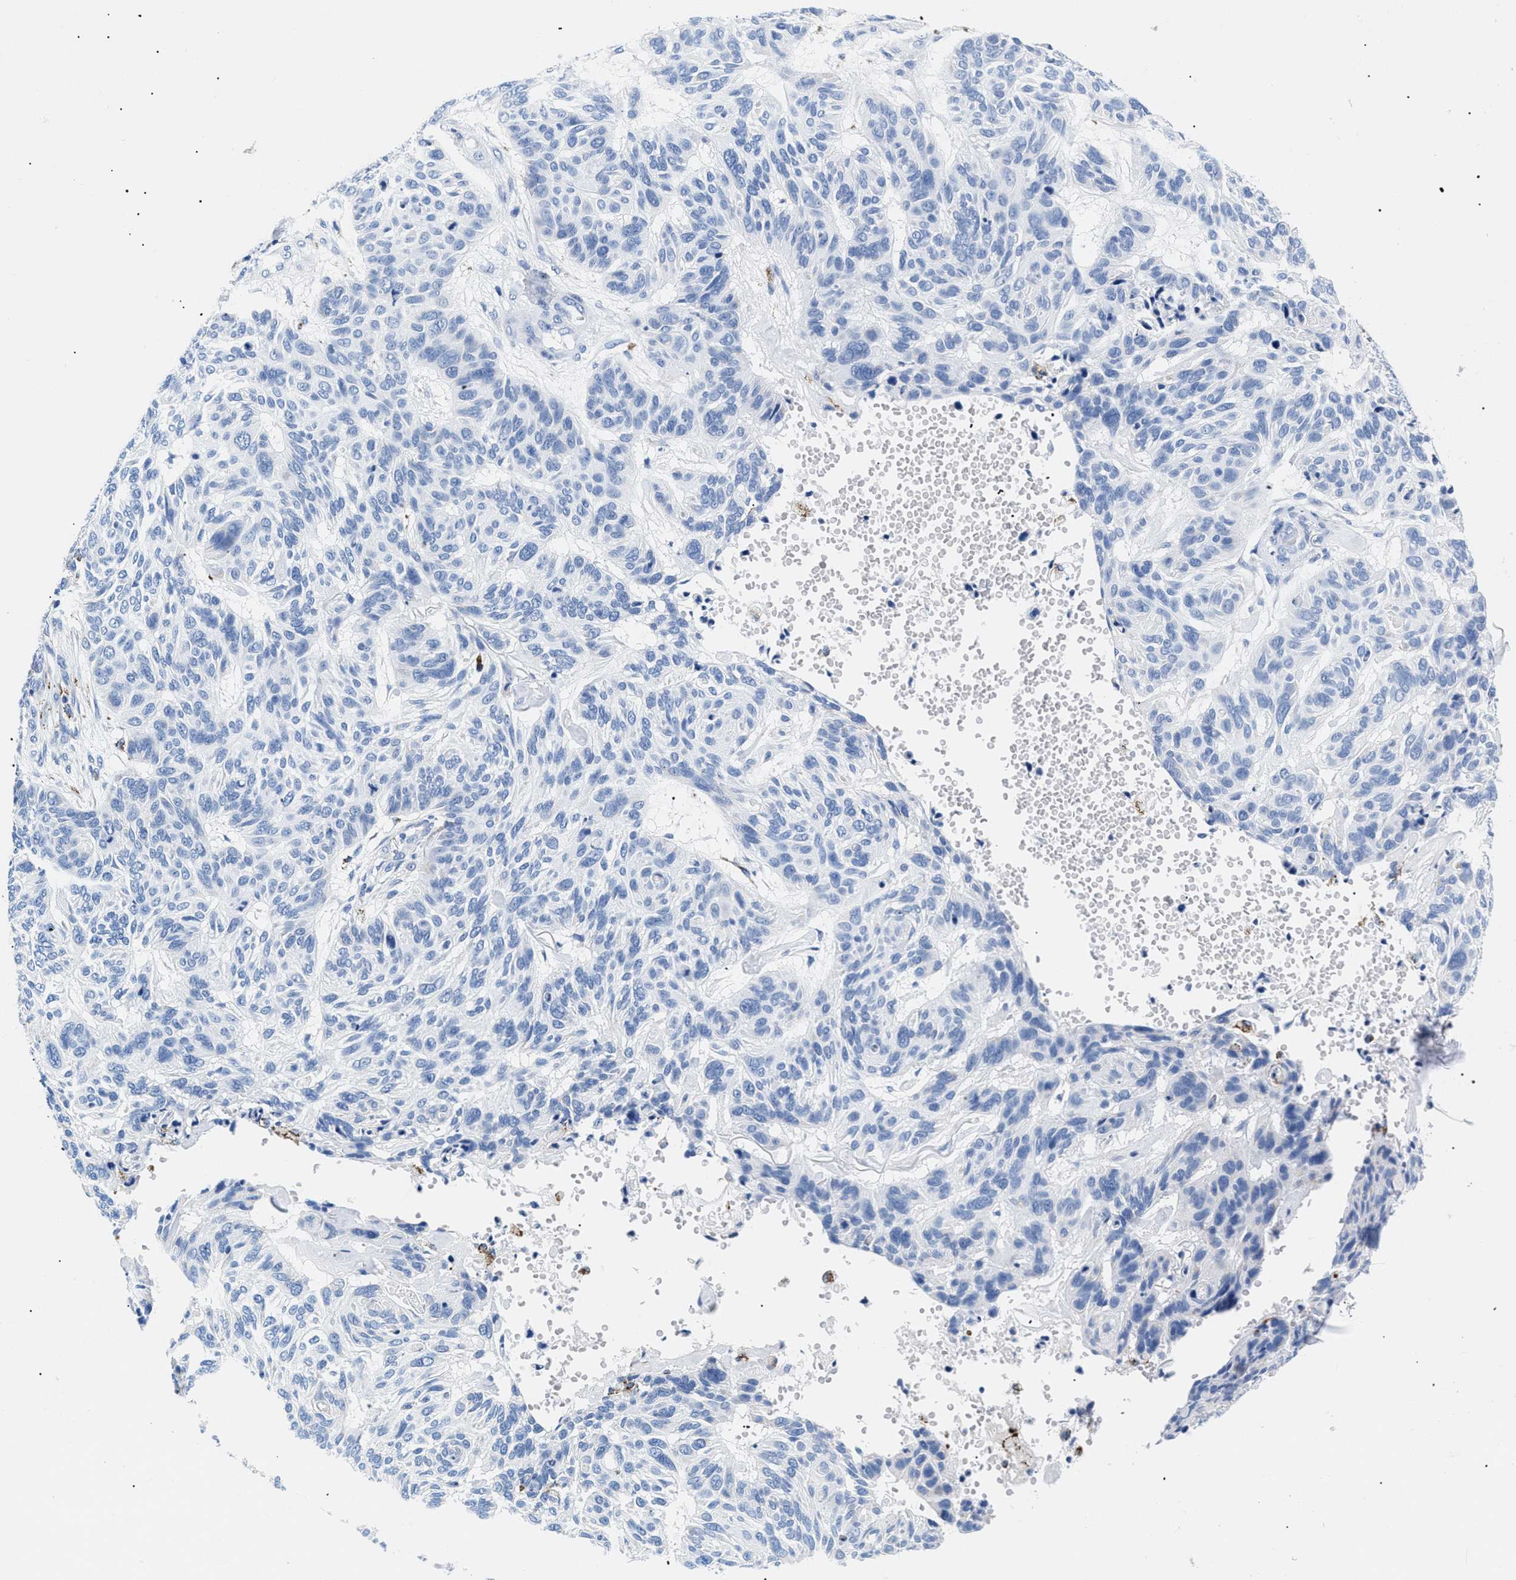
{"staining": {"intensity": "negative", "quantity": "none", "location": "none"}, "tissue": "skin cancer", "cell_type": "Tumor cells", "image_type": "cancer", "snomed": [{"axis": "morphology", "description": "Basal cell carcinoma"}, {"axis": "topography", "description": "Skin"}], "caption": "Protein analysis of basal cell carcinoma (skin) demonstrates no significant positivity in tumor cells.", "gene": "GPR149", "patient": {"sex": "male", "age": 85}}